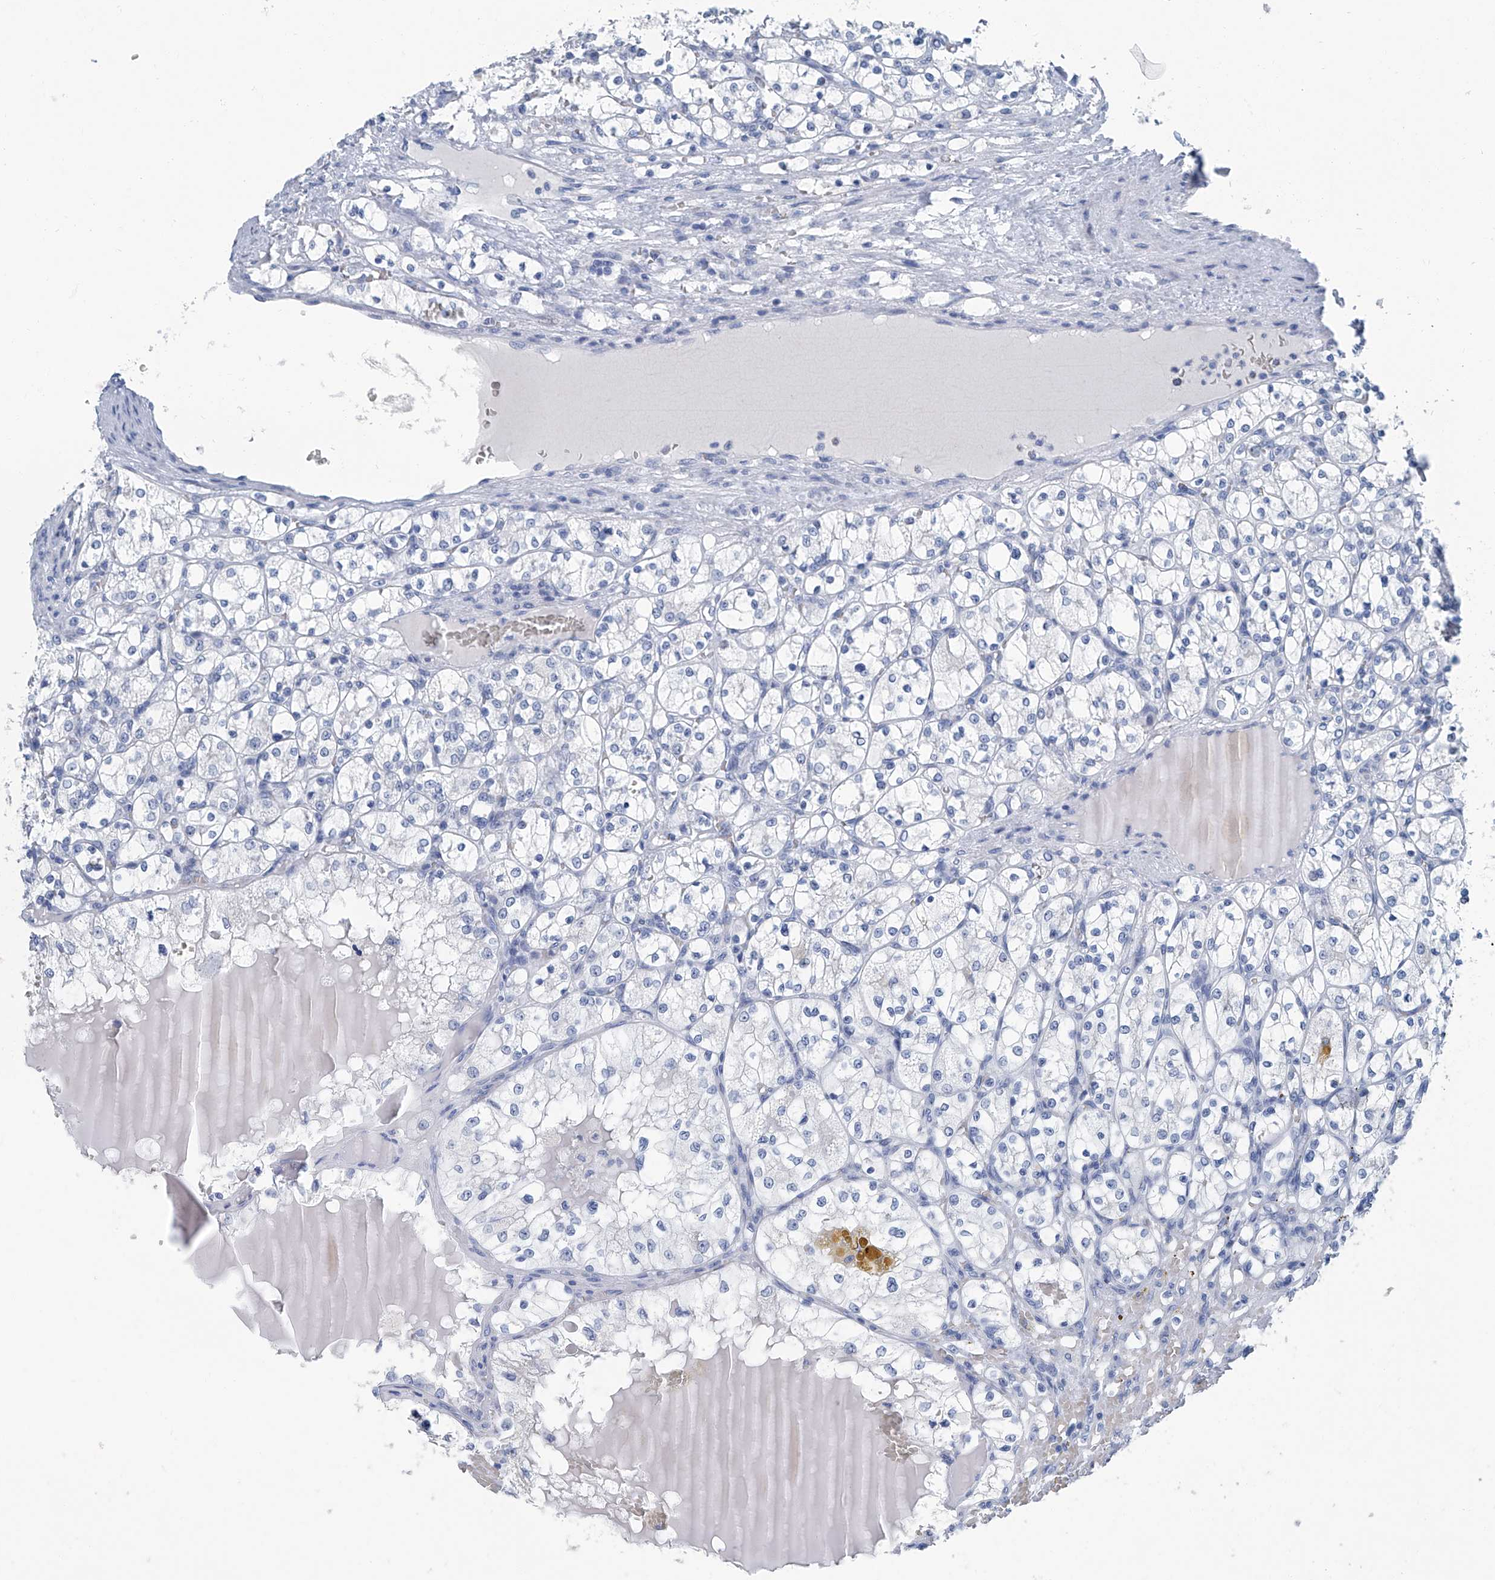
{"staining": {"intensity": "negative", "quantity": "none", "location": "none"}, "tissue": "renal cancer", "cell_type": "Tumor cells", "image_type": "cancer", "snomed": [{"axis": "morphology", "description": "Adenocarcinoma, NOS"}, {"axis": "topography", "description": "Kidney"}], "caption": "Tumor cells show no significant protein positivity in renal cancer. (Stains: DAB immunohistochemistry (IHC) with hematoxylin counter stain, Microscopy: brightfield microscopy at high magnification).", "gene": "CYP2A7", "patient": {"sex": "female", "age": 69}}